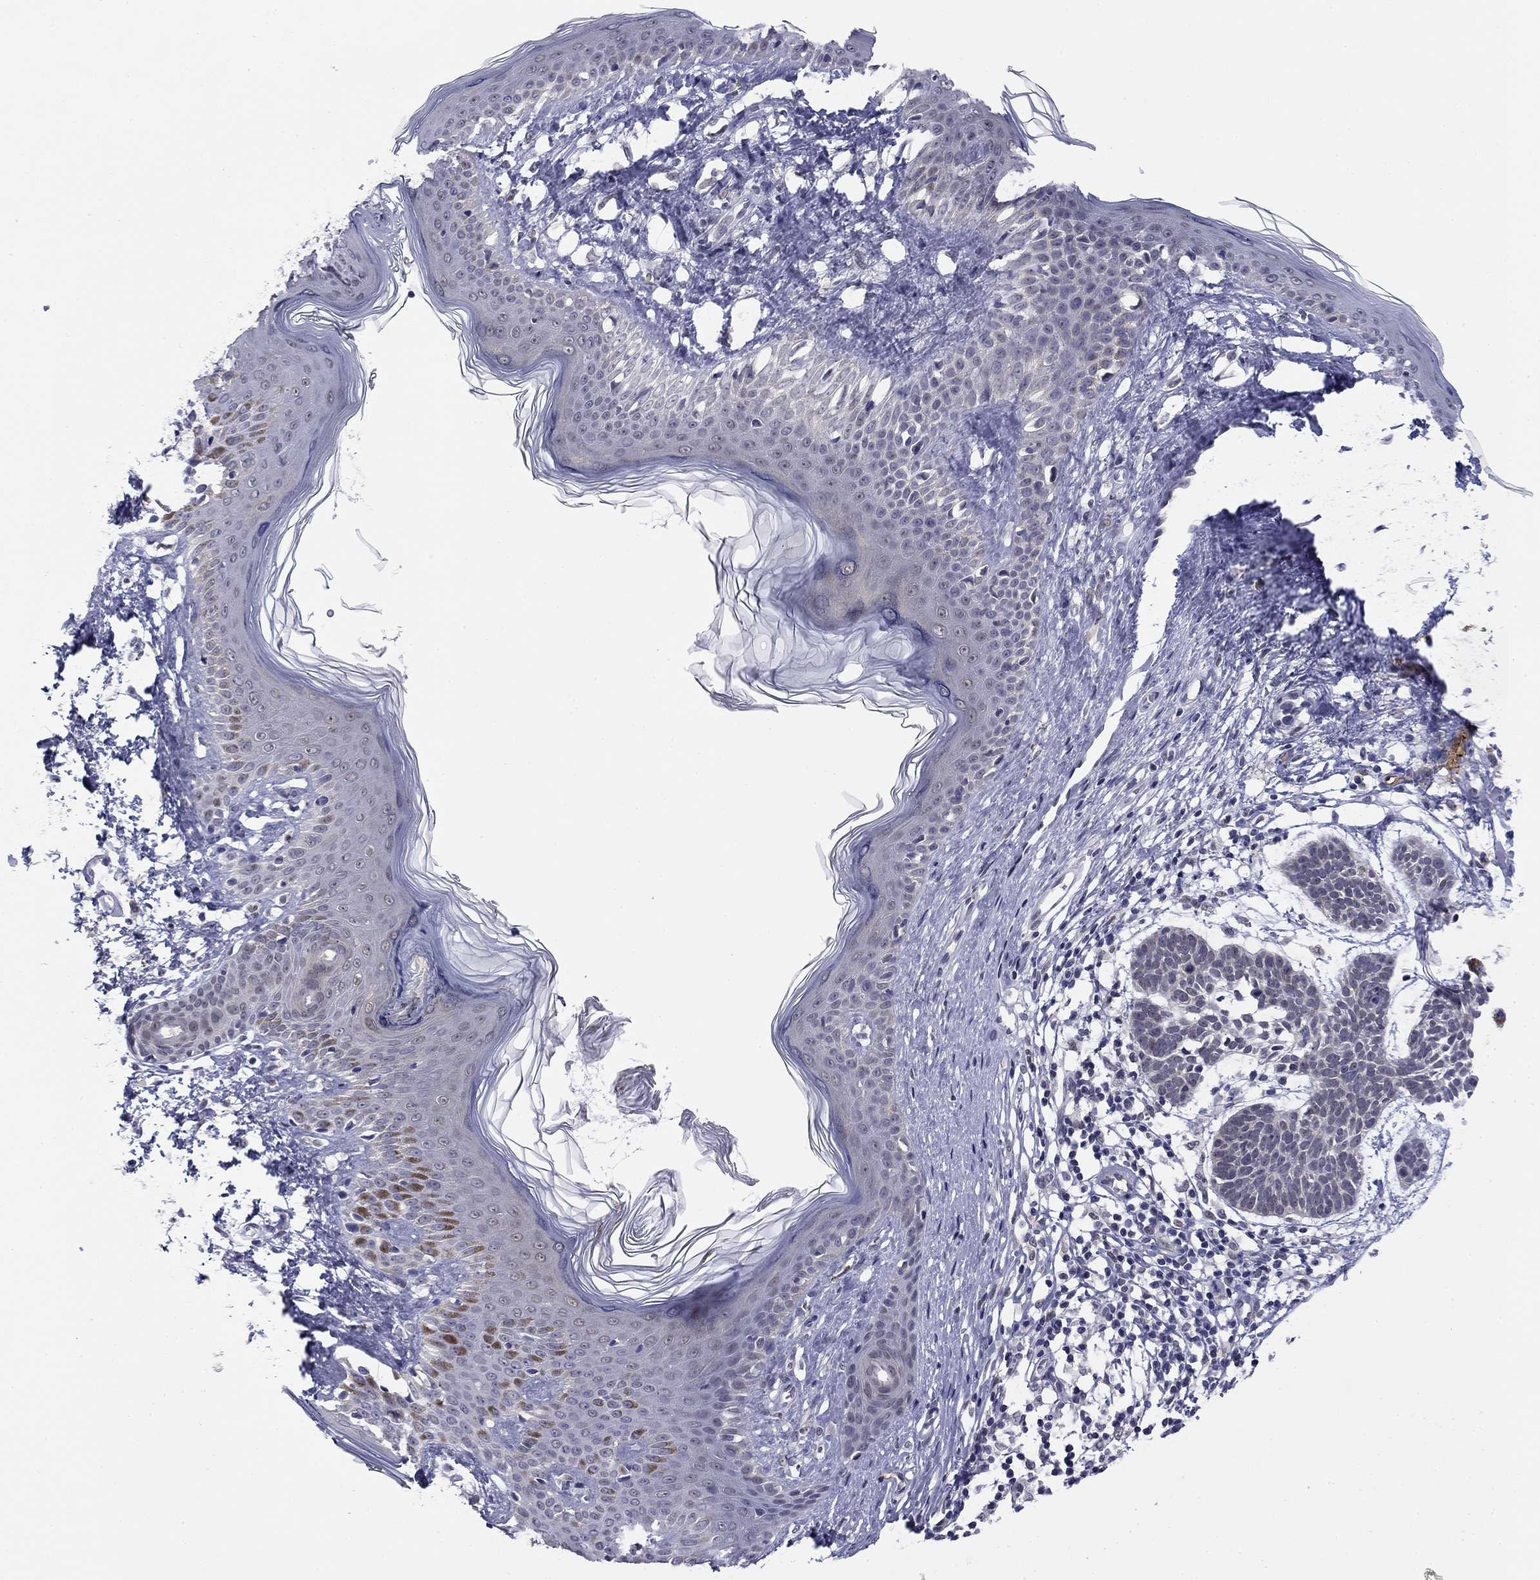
{"staining": {"intensity": "negative", "quantity": "none", "location": "none"}, "tissue": "skin cancer", "cell_type": "Tumor cells", "image_type": "cancer", "snomed": [{"axis": "morphology", "description": "Basal cell carcinoma"}, {"axis": "topography", "description": "Skin"}], "caption": "Human basal cell carcinoma (skin) stained for a protein using immunohistochemistry shows no positivity in tumor cells.", "gene": "TIGD4", "patient": {"sex": "male", "age": 85}}